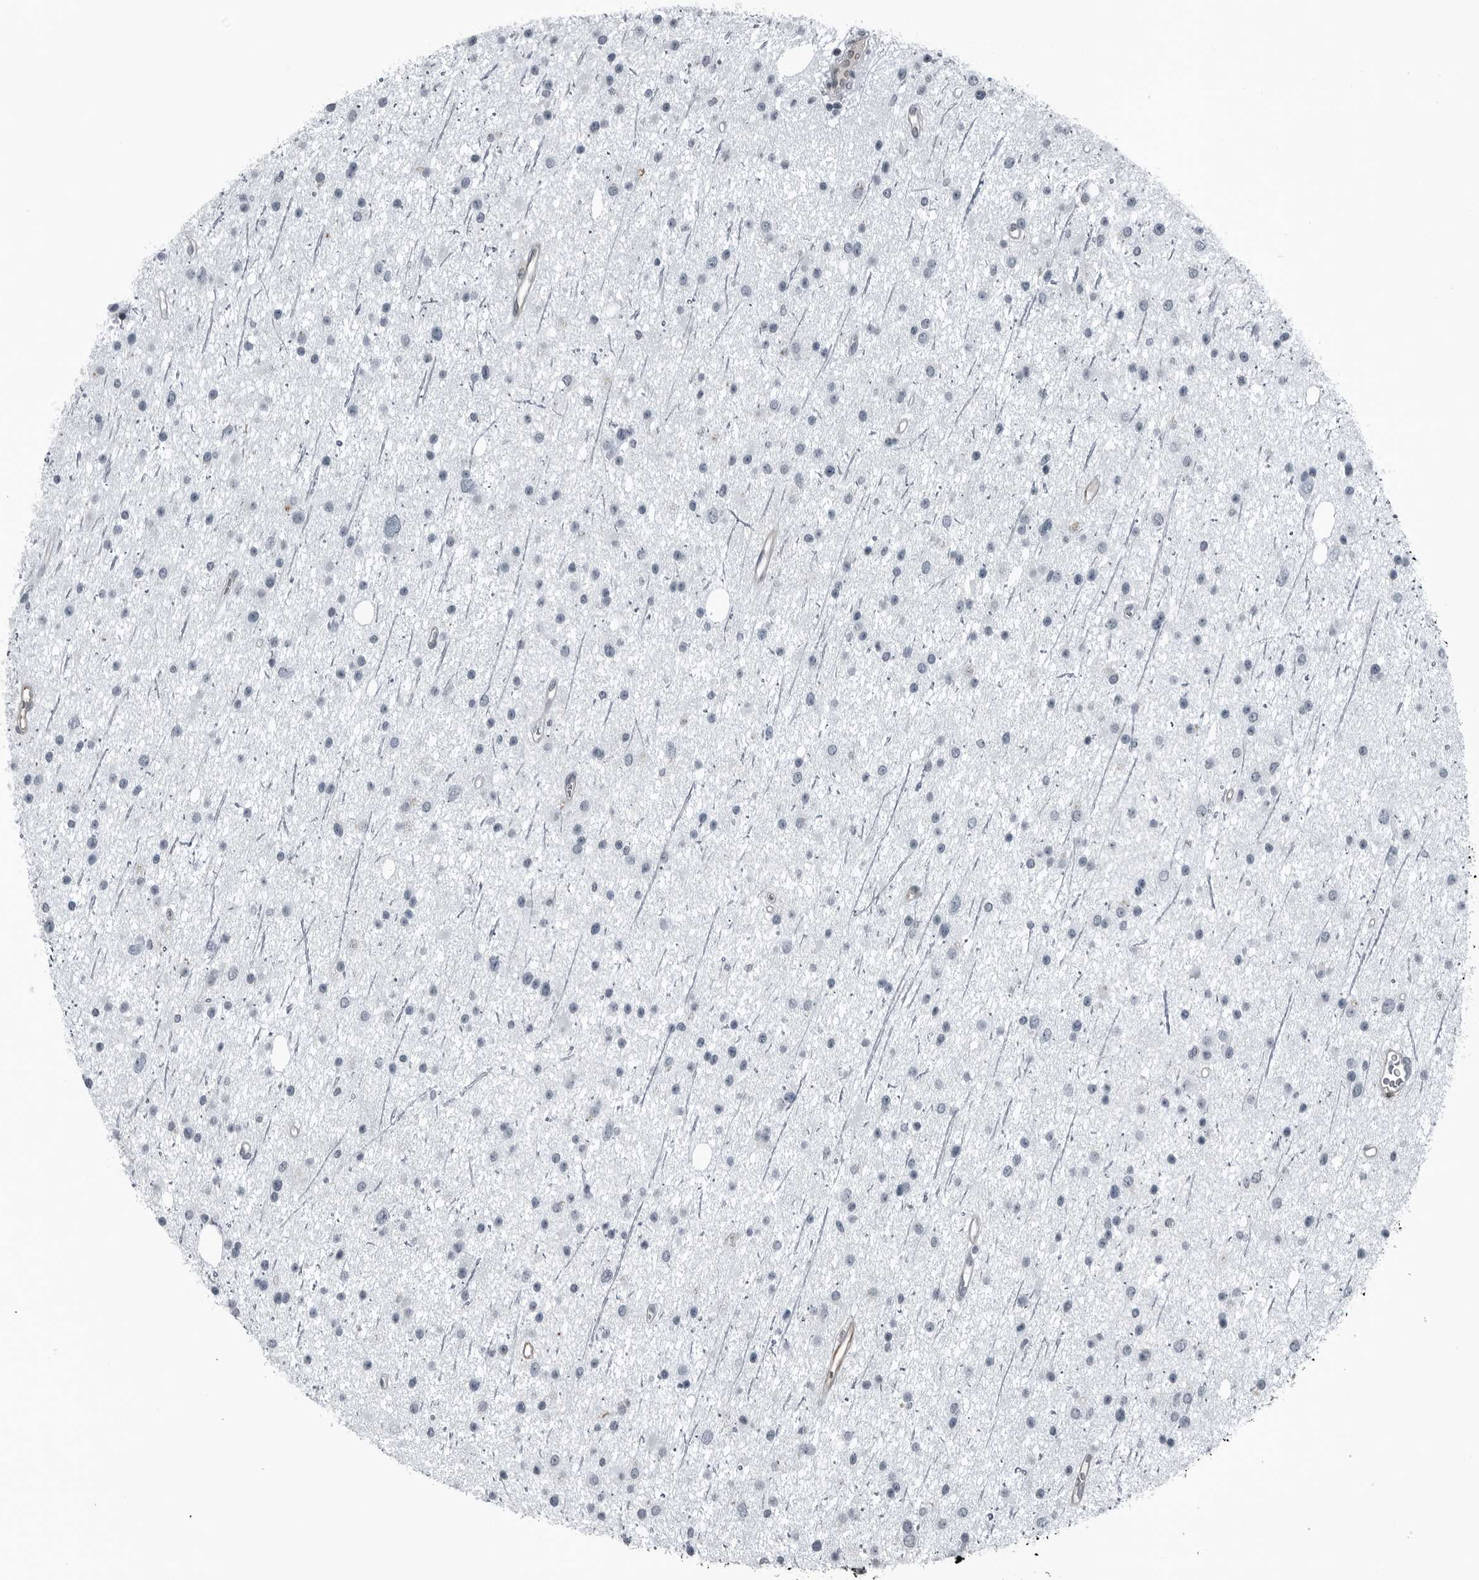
{"staining": {"intensity": "negative", "quantity": "none", "location": "none"}, "tissue": "glioma", "cell_type": "Tumor cells", "image_type": "cancer", "snomed": [{"axis": "morphology", "description": "Glioma, malignant, Low grade"}, {"axis": "topography", "description": "Cerebral cortex"}], "caption": "This is an immunohistochemistry (IHC) histopathology image of glioma. There is no staining in tumor cells.", "gene": "GAK", "patient": {"sex": "female", "age": 39}}